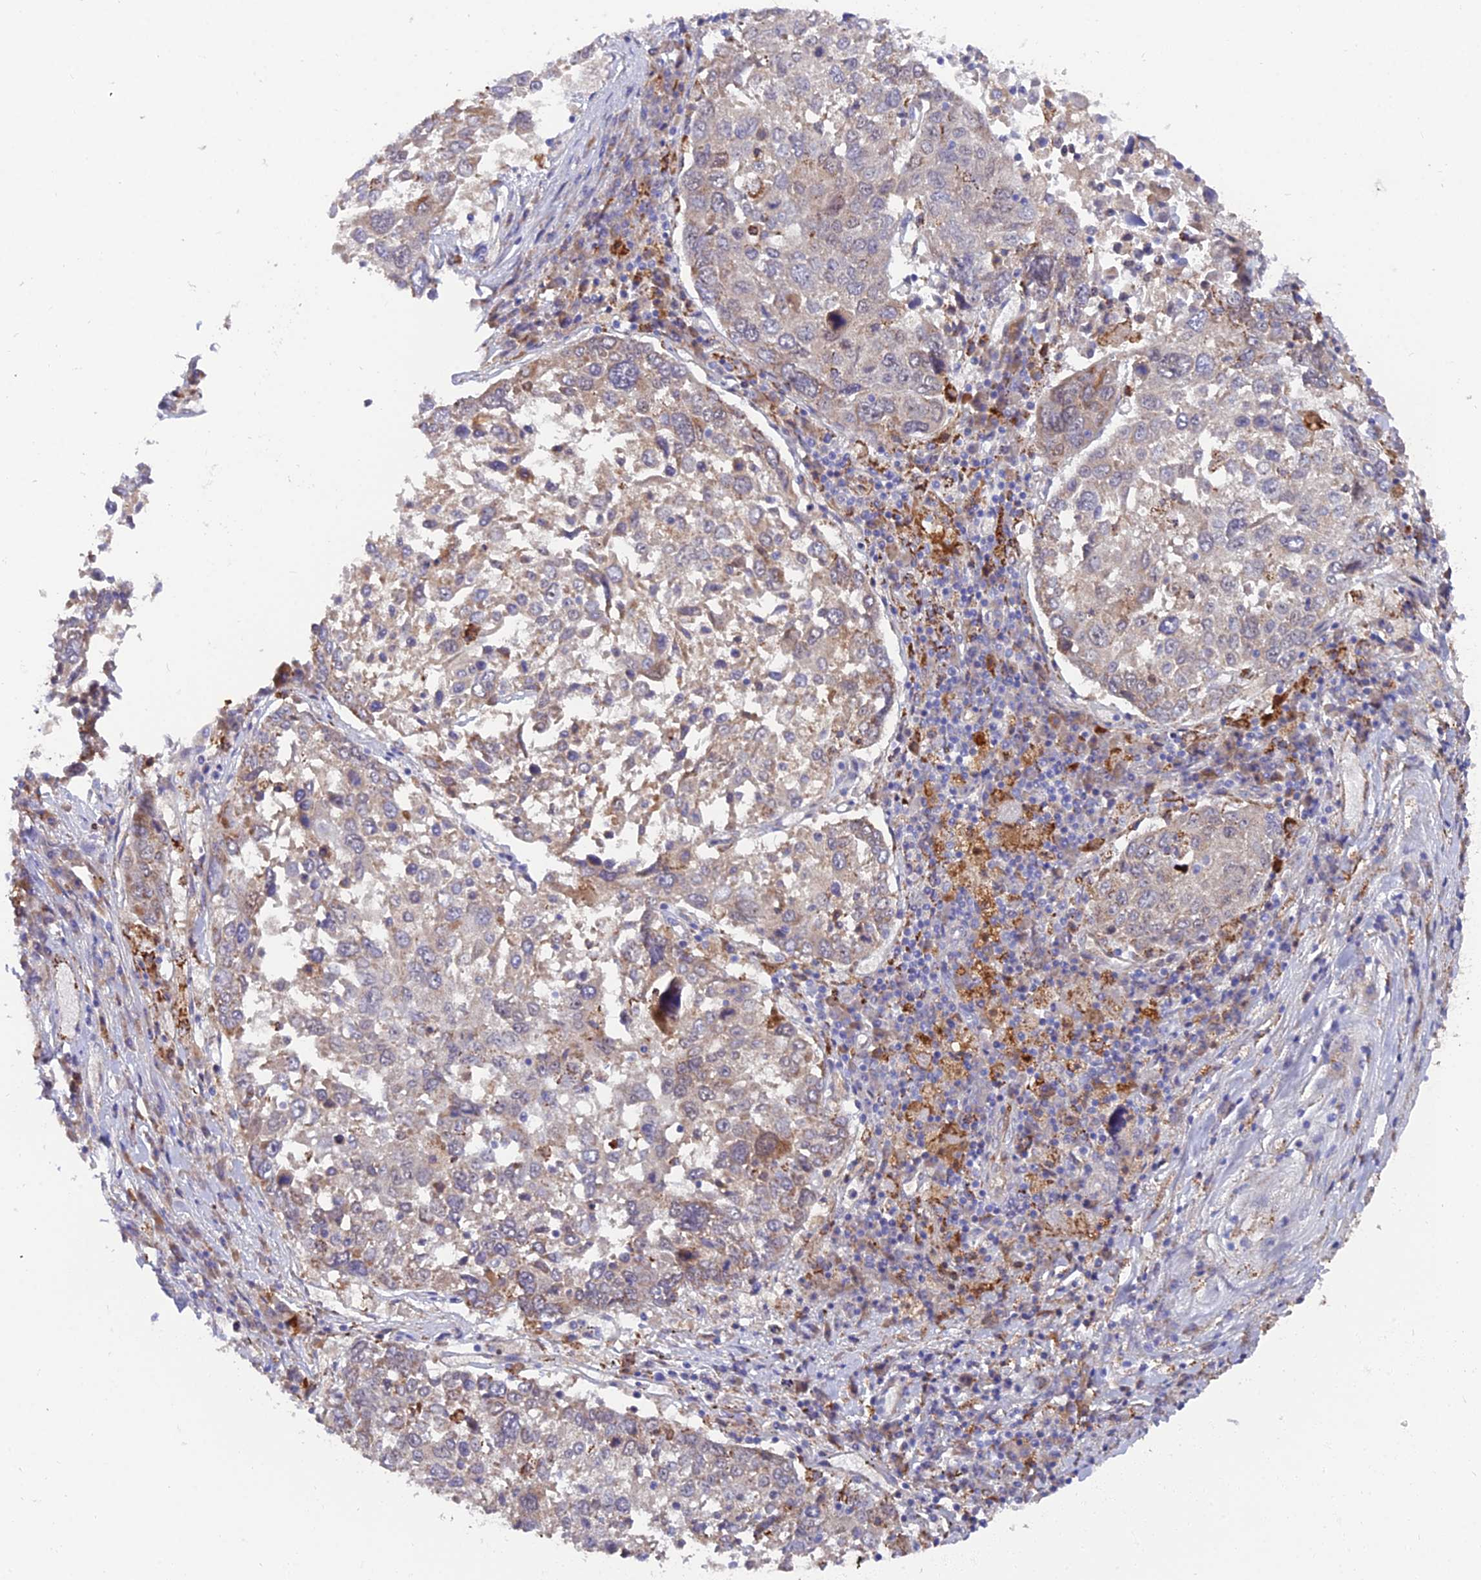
{"staining": {"intensity": "weak", "quantity": "25%-75%", "location": "cytoplasmic/membranous"}, "tissue": "lung cancer", "cell_type": "Tumor cells", "image_type": "cancer", "snomed": [{"axis": "morphology", "description": "Squamous cell carcinoma, NOS"}, {"axis": "topography", "description": "Lung"}], "caption": "Immunohistochemical staining of human lung cancer (squamous cell carcinoma) shows low levels of weak cytoplasmic/membranous protein staining in approximately 25%-75% of tumor cells.", "gene": "TIGD6", "patient": {"sex": "male", "age": 65}}